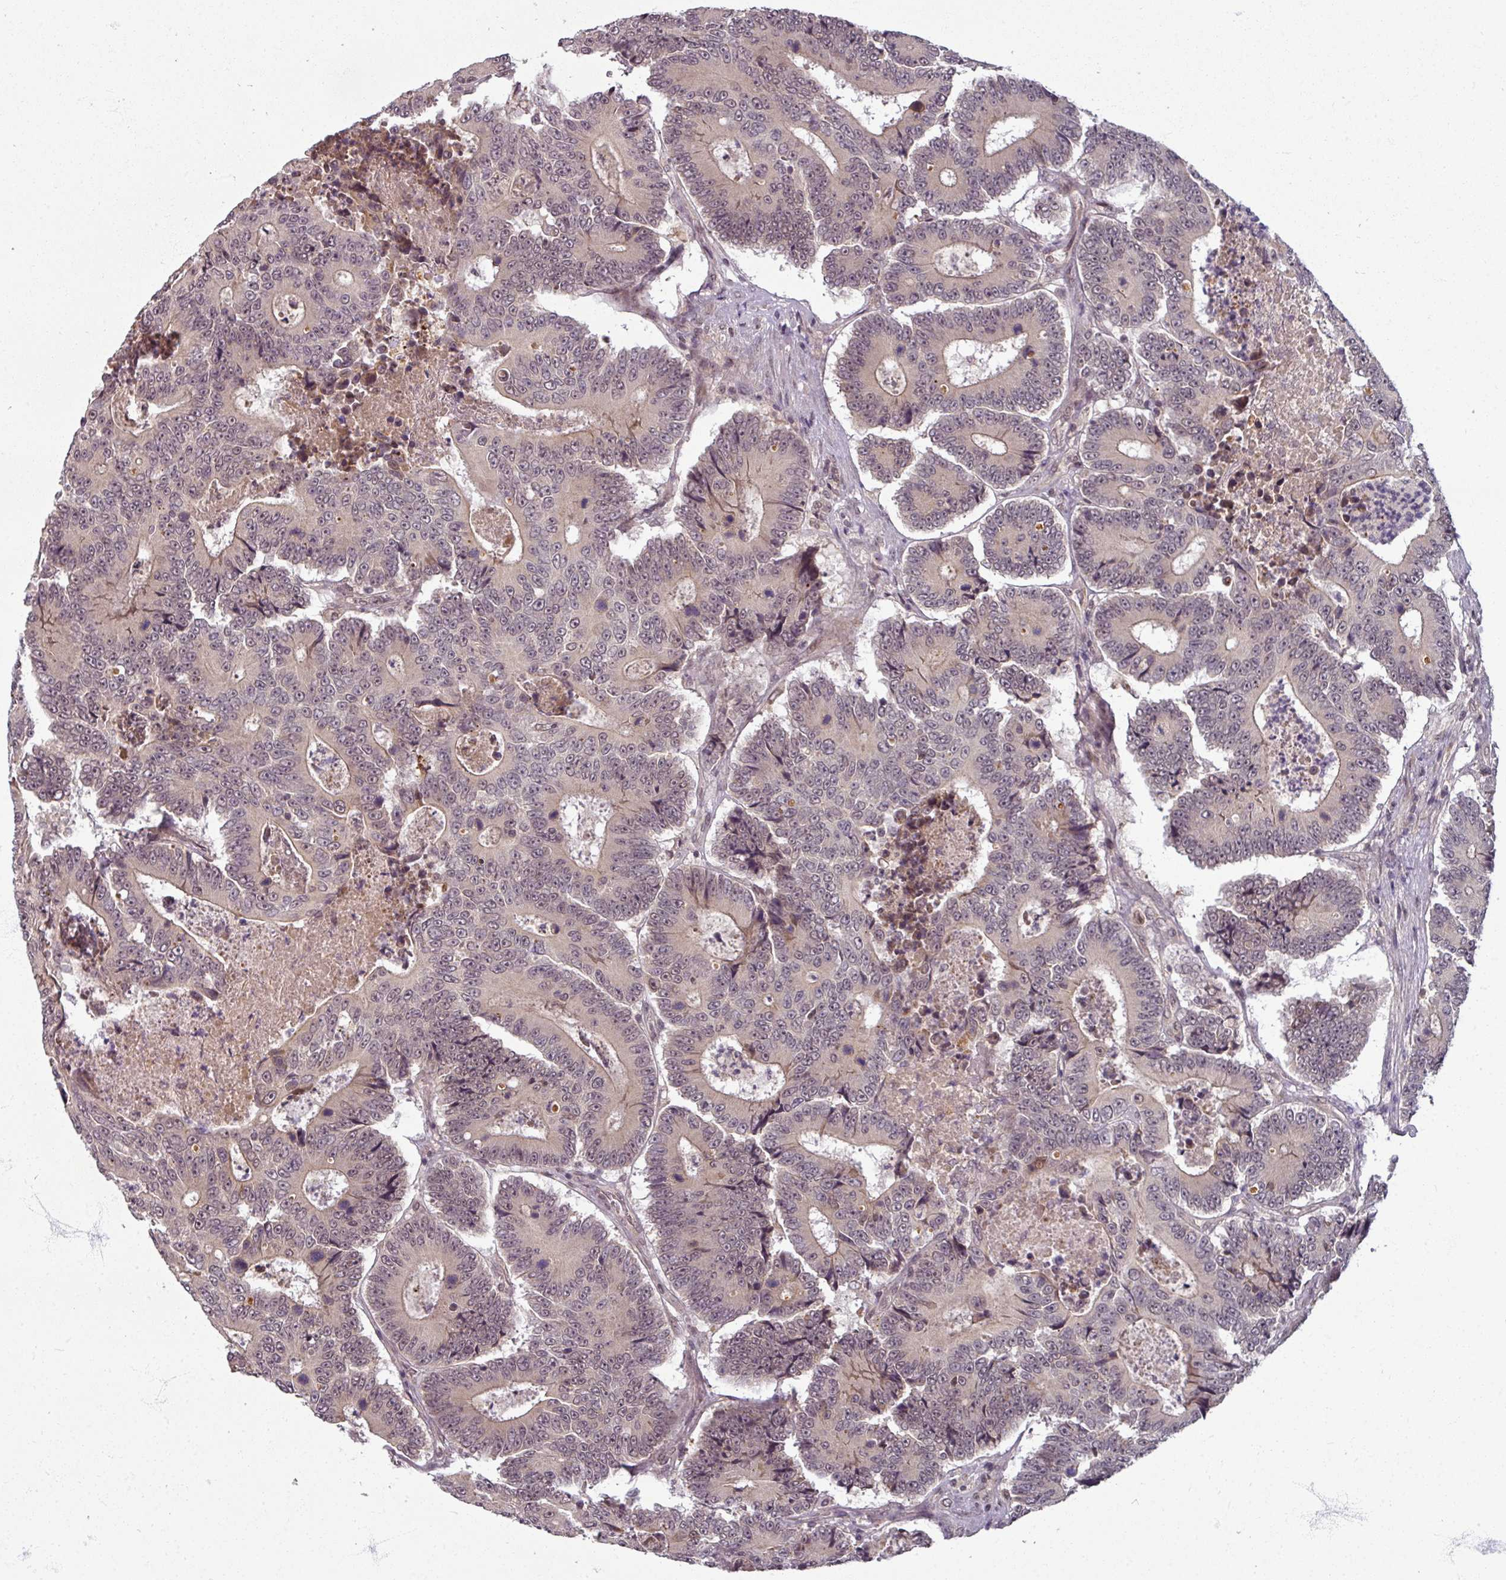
{"staining": {"intensity": "weak", "quantity": "<25%", "location": "cytoplasmic/membranous"}, "tissue": "colorectal cancer", "cell_type": "Tumor cells", "image_type": "cancer", "snomed": [{"axis": "morphology", "description": "Adenocarcinoma, NOS"}, {"axis": "topography", "description": "Colon"}], "caption": "Image shows no protein expression in tumor cells of colorectal cancer tissue.", "gene": "POLR2G", "patient": {"sex": "male", "age": 83}}